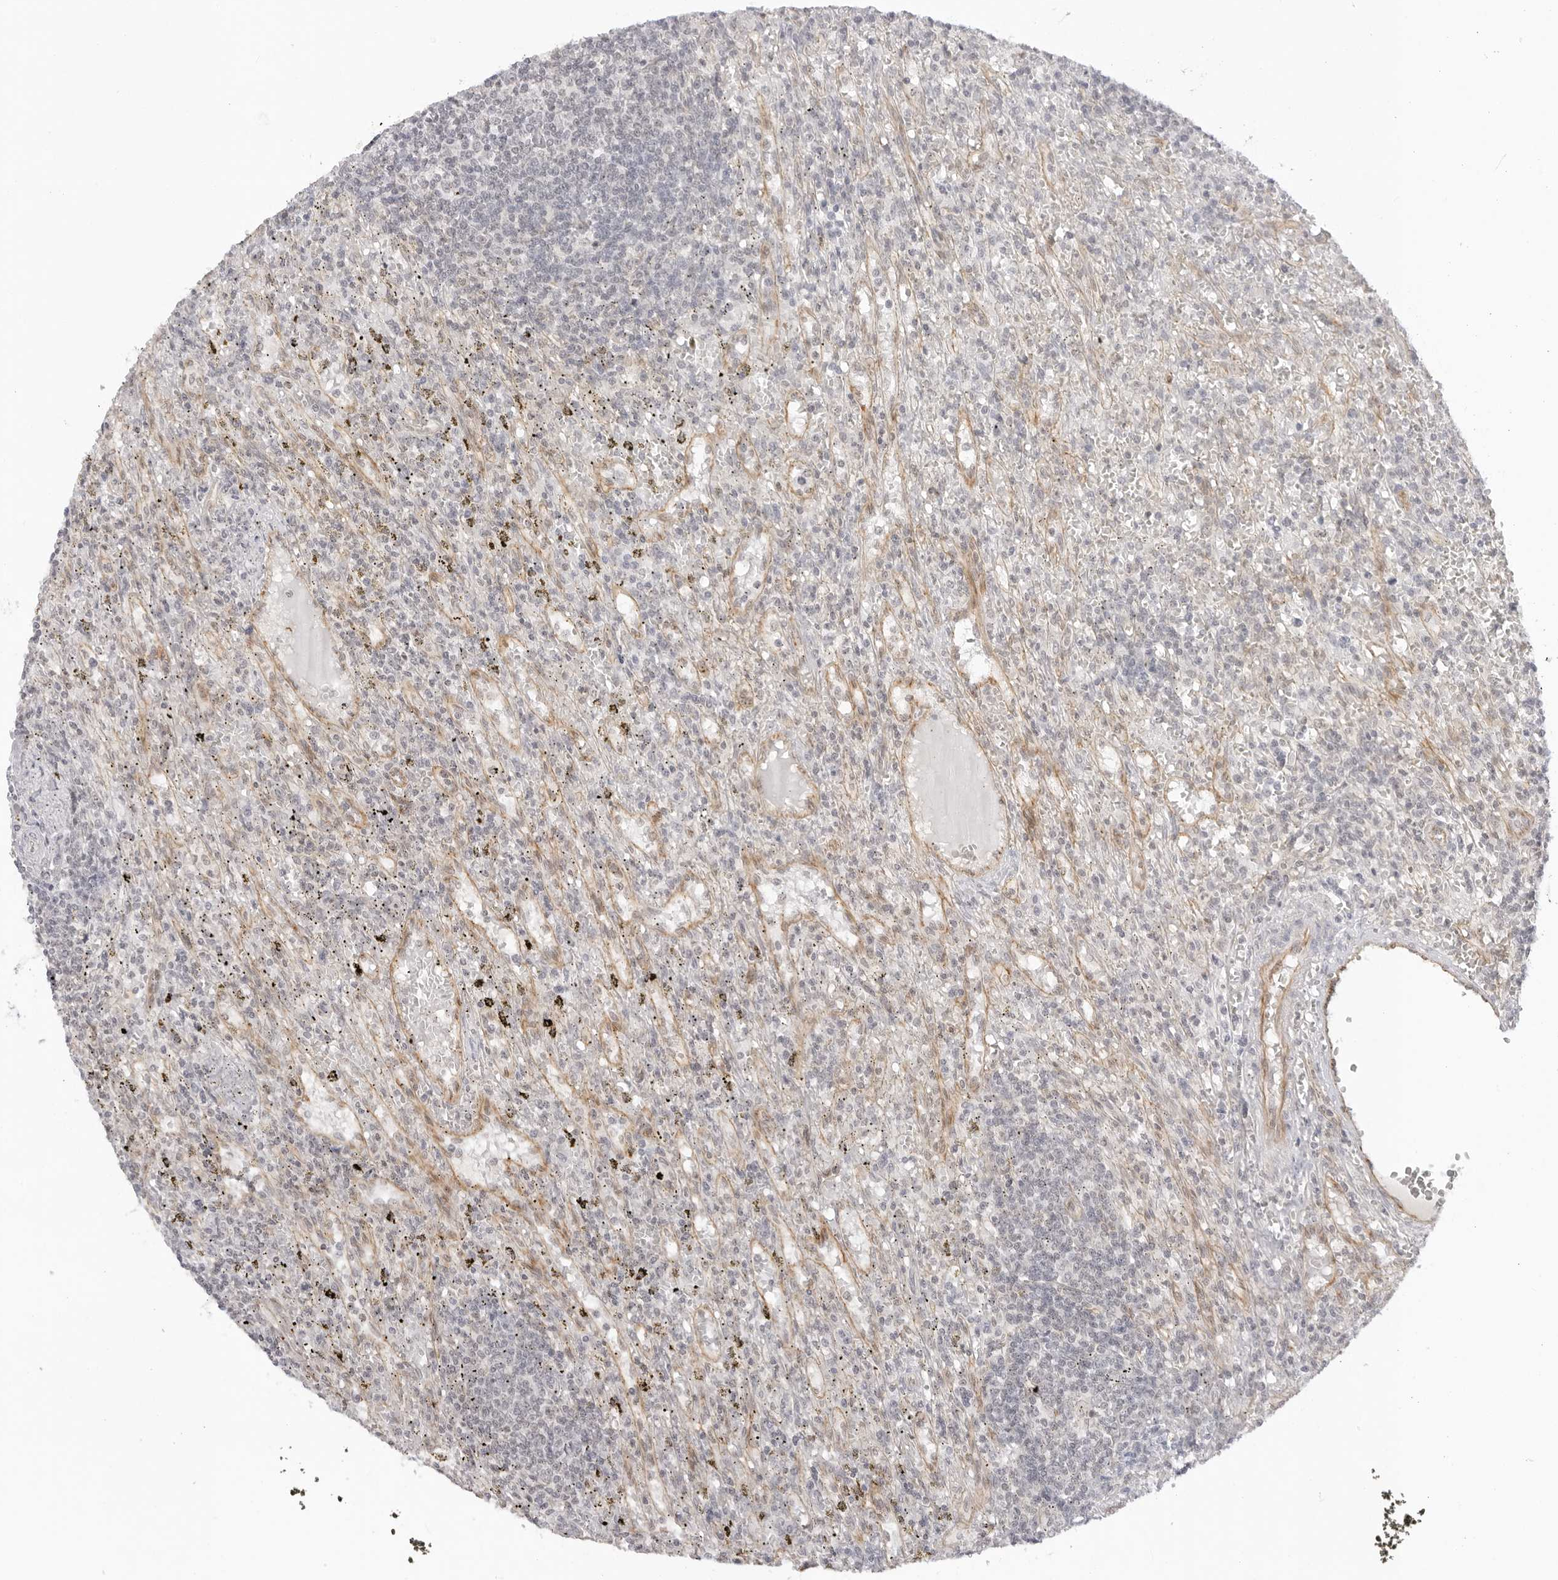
{"staining": {"intensity": "negative", "quantity": "none", "location": "none"}, "tissue": "lymphoma", "cell_type": "Tumor cells", "image_type": "cancer", "snomed": [{"axis": "morphology", "description": "Malignant lymphoma, non-Hodgkin's type, Low grade"}, {"axis": "topography", "description": "Spleen"}], "caption": "Immunohistochemical staining of malignant lymphoma, non-Hodgkin's type (low-grade) exhibits no significant expression in tumor cells. (DAB IHC with hematoxylin counter stain).", "gene": "TRAPPC3", "patient": {"sex": "male", "age": 76}}